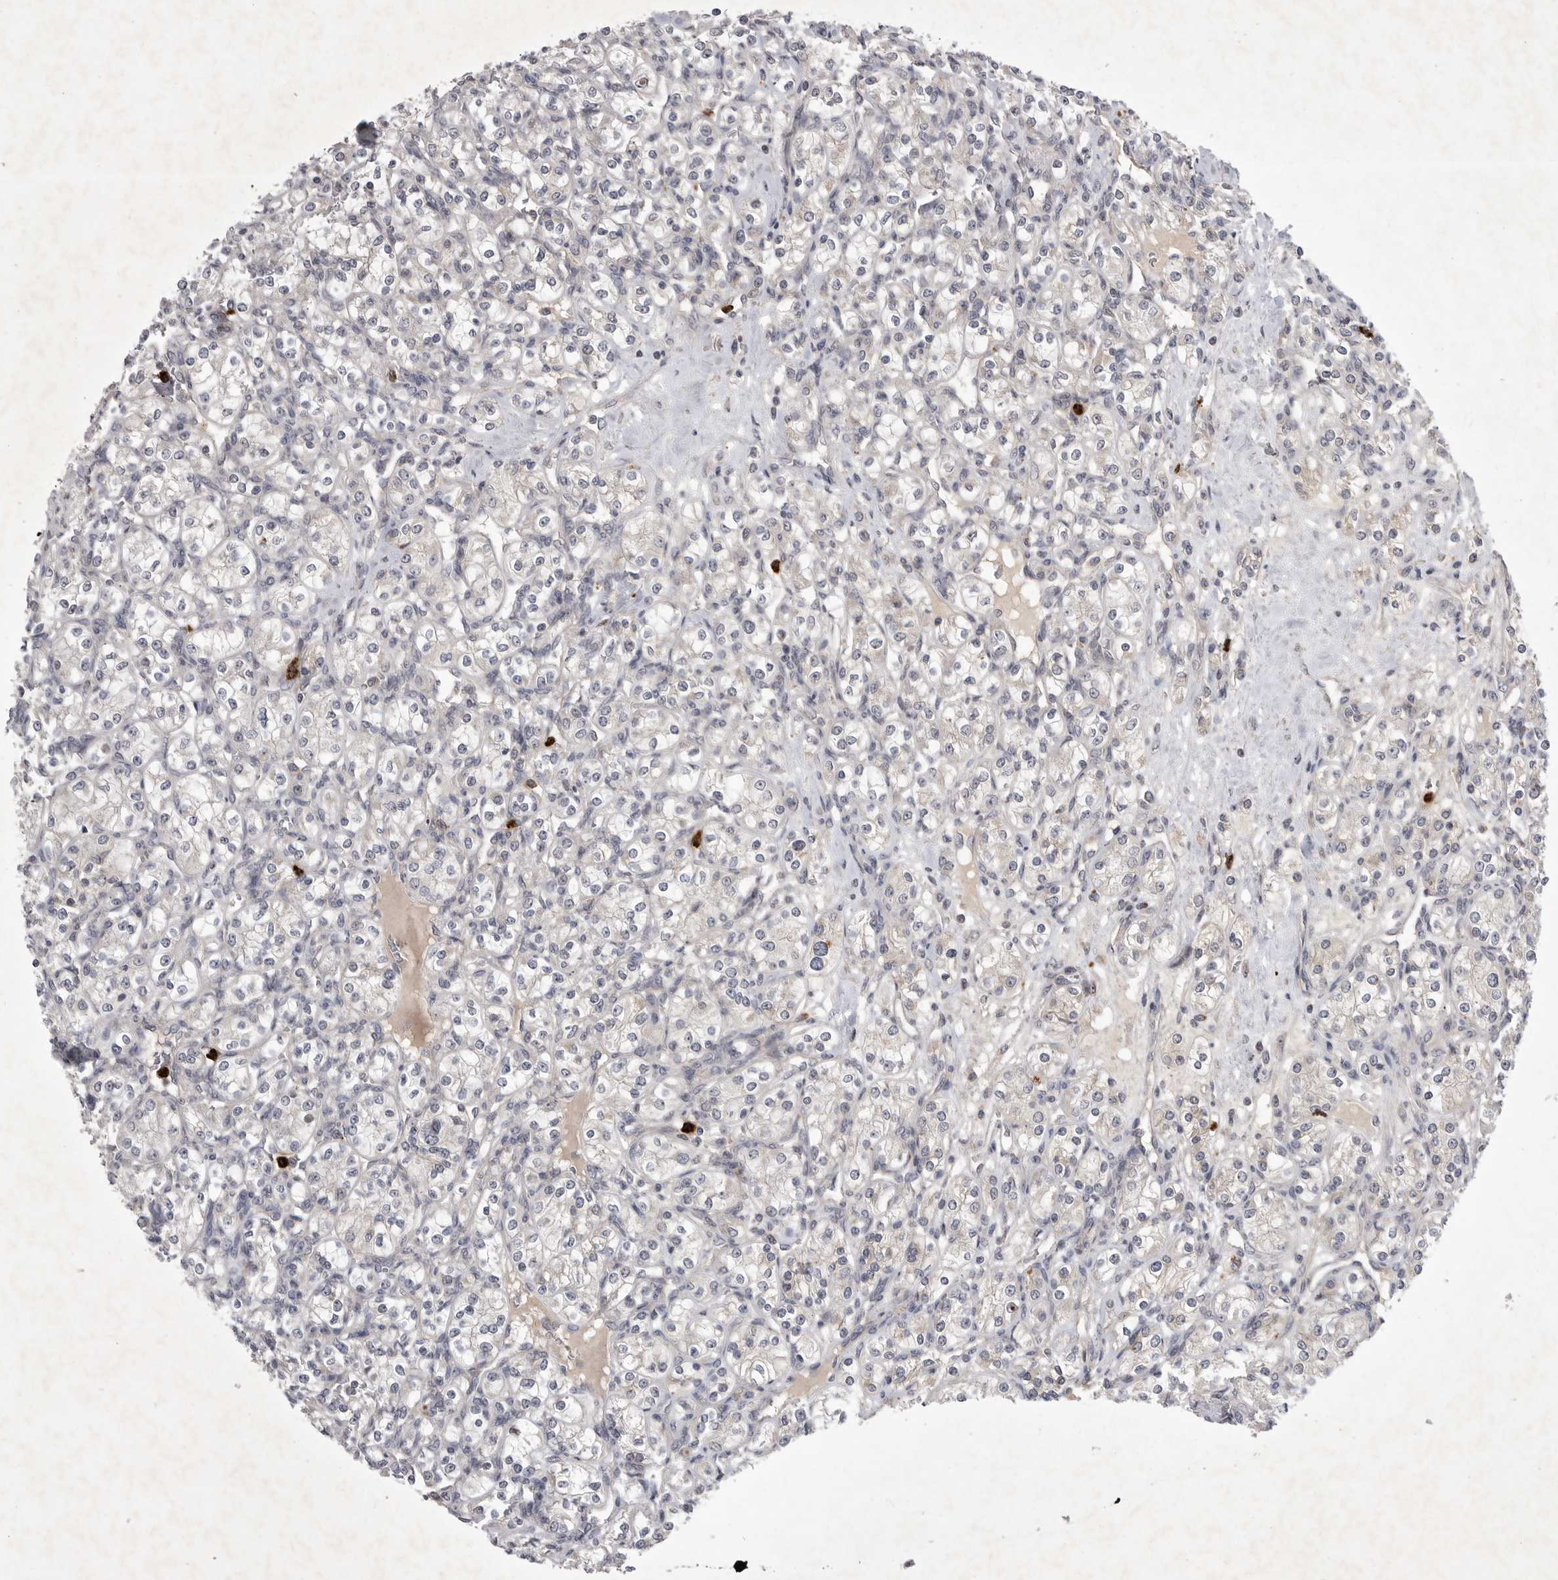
{"staining": {"intensity": "negative", "quantity": "none", "location": "none"}, "tissue": "renal cancer", "cell_type": "Tumor cells", "image_type": "cancer", "snomed": [{"axis": "morphology", "description": "Adenocarcinoma, NOS"}, {"axis": "topography", "description": "Kidney"}], "caption": "DAB immunohistochemical staining of renal adenocarcinoma exhibits no significant staining in tumor cells.", "gene": "UBE3D", "patient": {"sex": "male", "age": 77}}